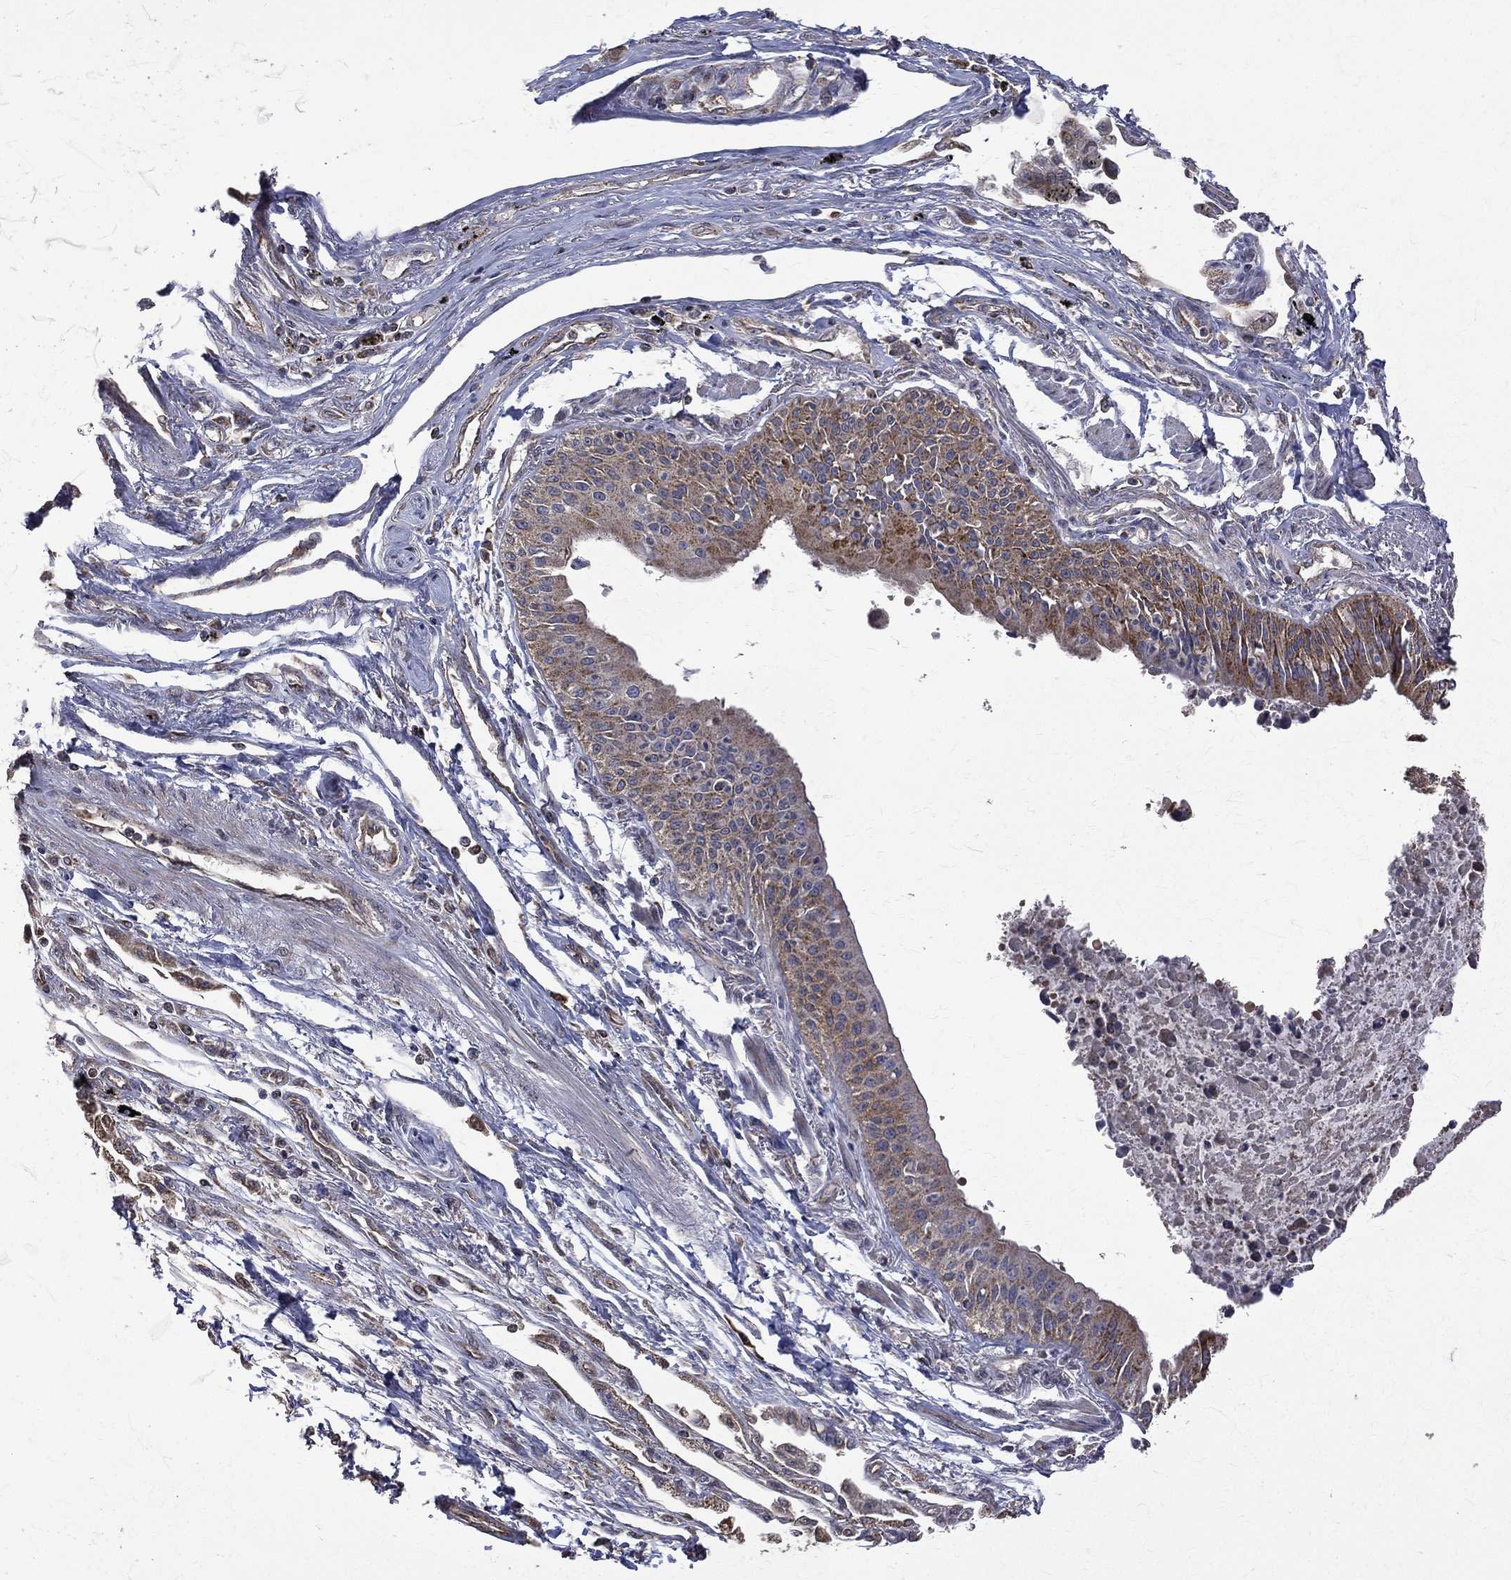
{"staining": {"intensity": "weak", "quantity": "25%-75%", "location": "cytoplasmic/membranous"}, "tissue": "lung cancer", "cell_type": "Tumor cells", "image_type": "cancer", "snomed": [{"axis": "morphology", "description": "Squamous cell carcinoma, NOS"}, {"axis": "topography", "description": "Lung"}], "caption": "A brown stain shows weak cytoplasmic/membranous expression of a protein in human squamous cell carcinoma (lung) tumor cells.", "gene": "RPGR", "patient": {"sex": "male", "age": 73}}